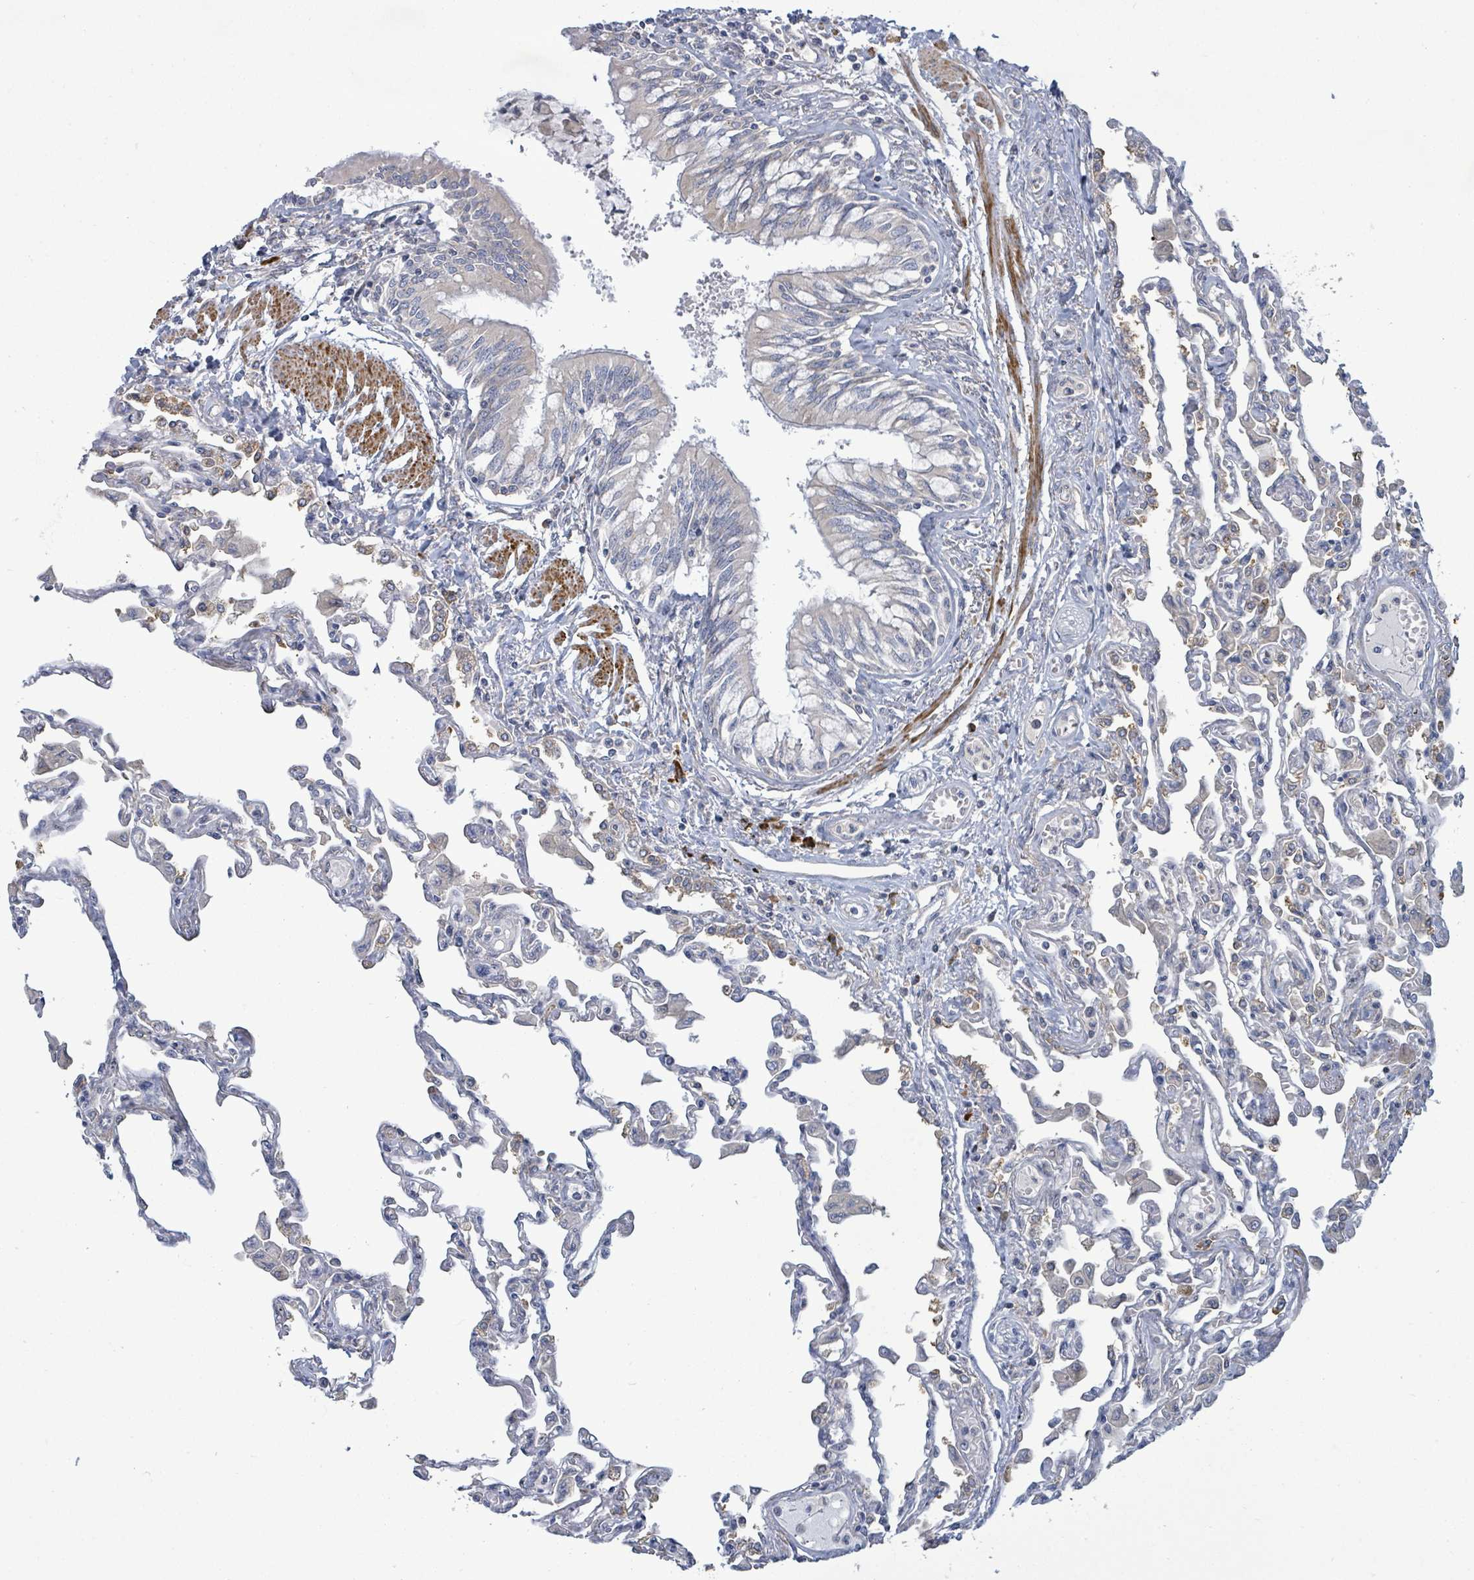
{"staining": {"intensity": "negative", "quantity": "none", "location": "none"}, "tissue": "lung", "cell_type": "Alveolar cells", "image_type": "normal", "snomed": [{"axis": "morphology", "description": "Normal tissue, NOS"}, {"axis": "topography", "description": "Bronchus"}, {"axis": "topography", "description": "Lung"}], "caption": "Immunohistochemistry (IHC) of unremarkable lung shows no positivity in alveolar cells.", "gene": "SIRPB1", "patient": {"sex": "female", "age": 49}}